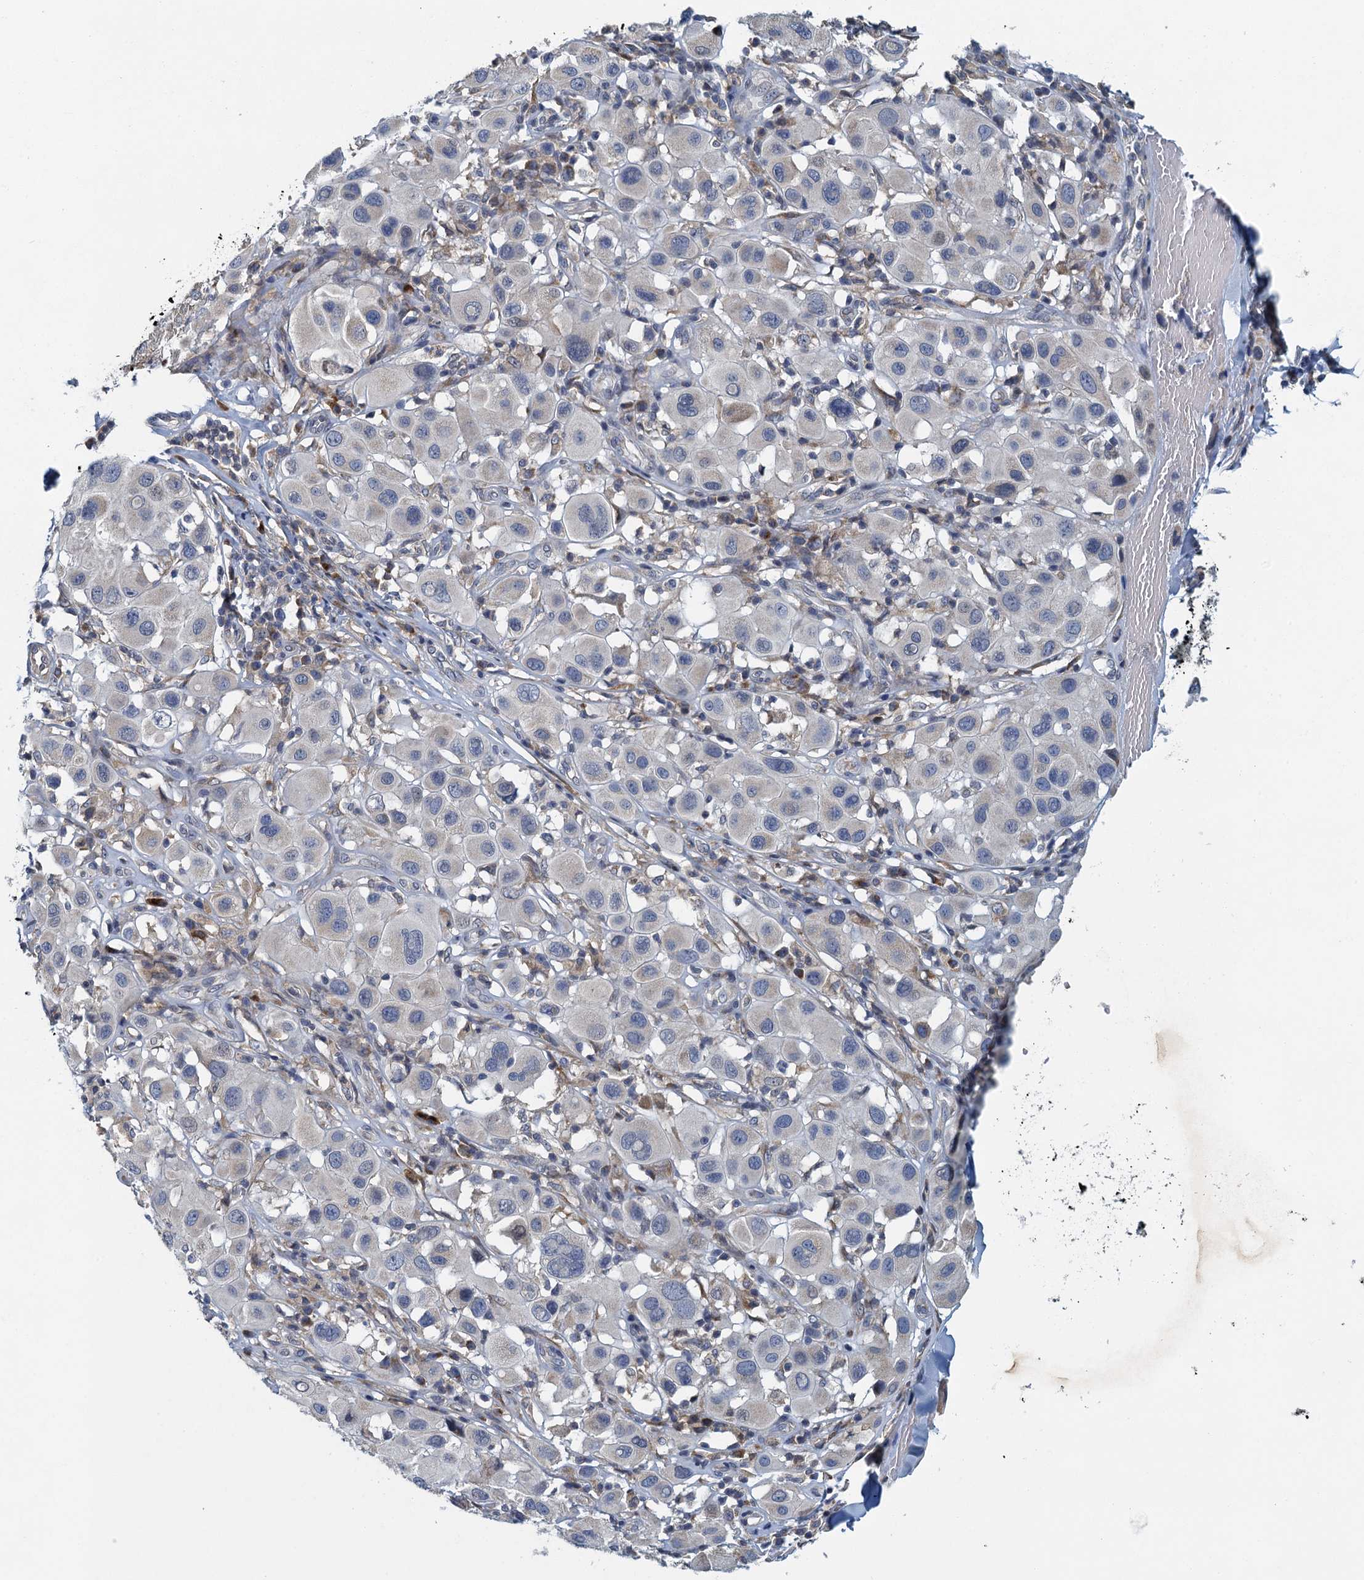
{"staining": {"intensity": "negative", "quantity": "none", "location": "none"}, "tissue": "melanoma", "cell_type": "Tumor cells", "image_type": "cancer", "snomed": [{"axis": "morphology", "description": "Malignant melanoma, Metastatic site"}, {"axis": "topography", "description": "Skin"}], "caption": "This micrograph is of malignant melanoma (metastatic site) stained with immunohistochemistry (IHC) to label a protein in brown with the nuclei are counter-stained blue. There is no staining in tumor cells.", "gene": "ALG2", "patient": {"sex": "male", "age": 41}}